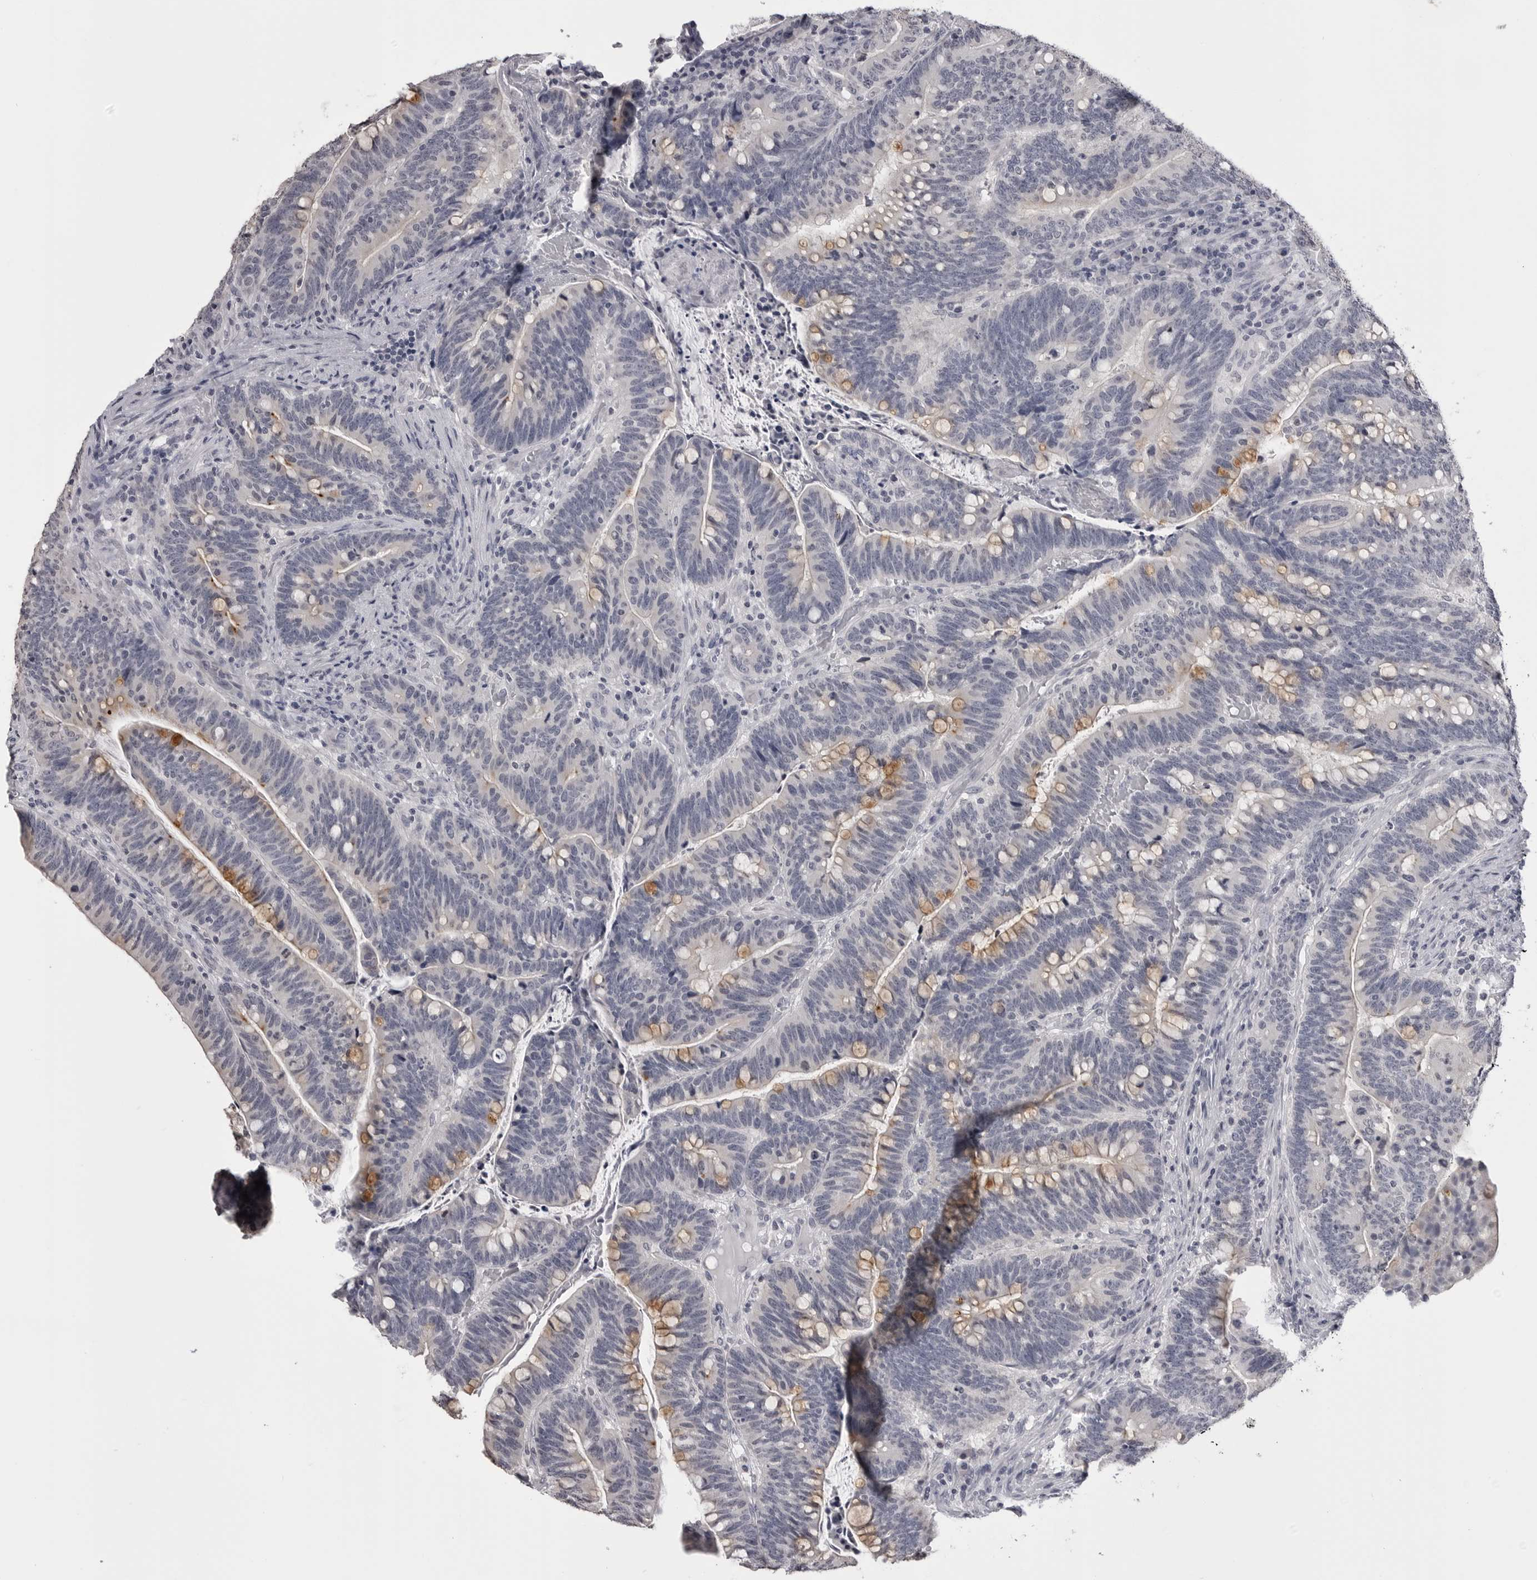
{"staining": {"intensity": "moderate", "quantity": "<25%", "location": "cytoplasmic/membranous"}, "tissue": "colorectal cancer", "cell_type": "Tumor cells", "image_type": "cancer", "snomed": [{"axis": "morphology", "description": "Adenocarcinoma, NOS"}, {"axis": "topography", "description": "Colon"}], "caption": "A histopathology image showing moderate cytoplasmic/membranous staining in approximately <25% of tumor cells in colorectal cancer, as visualized by brown immunohistochemical staining.", "gene": "GPN2", "patient": {"sex": "female", "age": 66}}